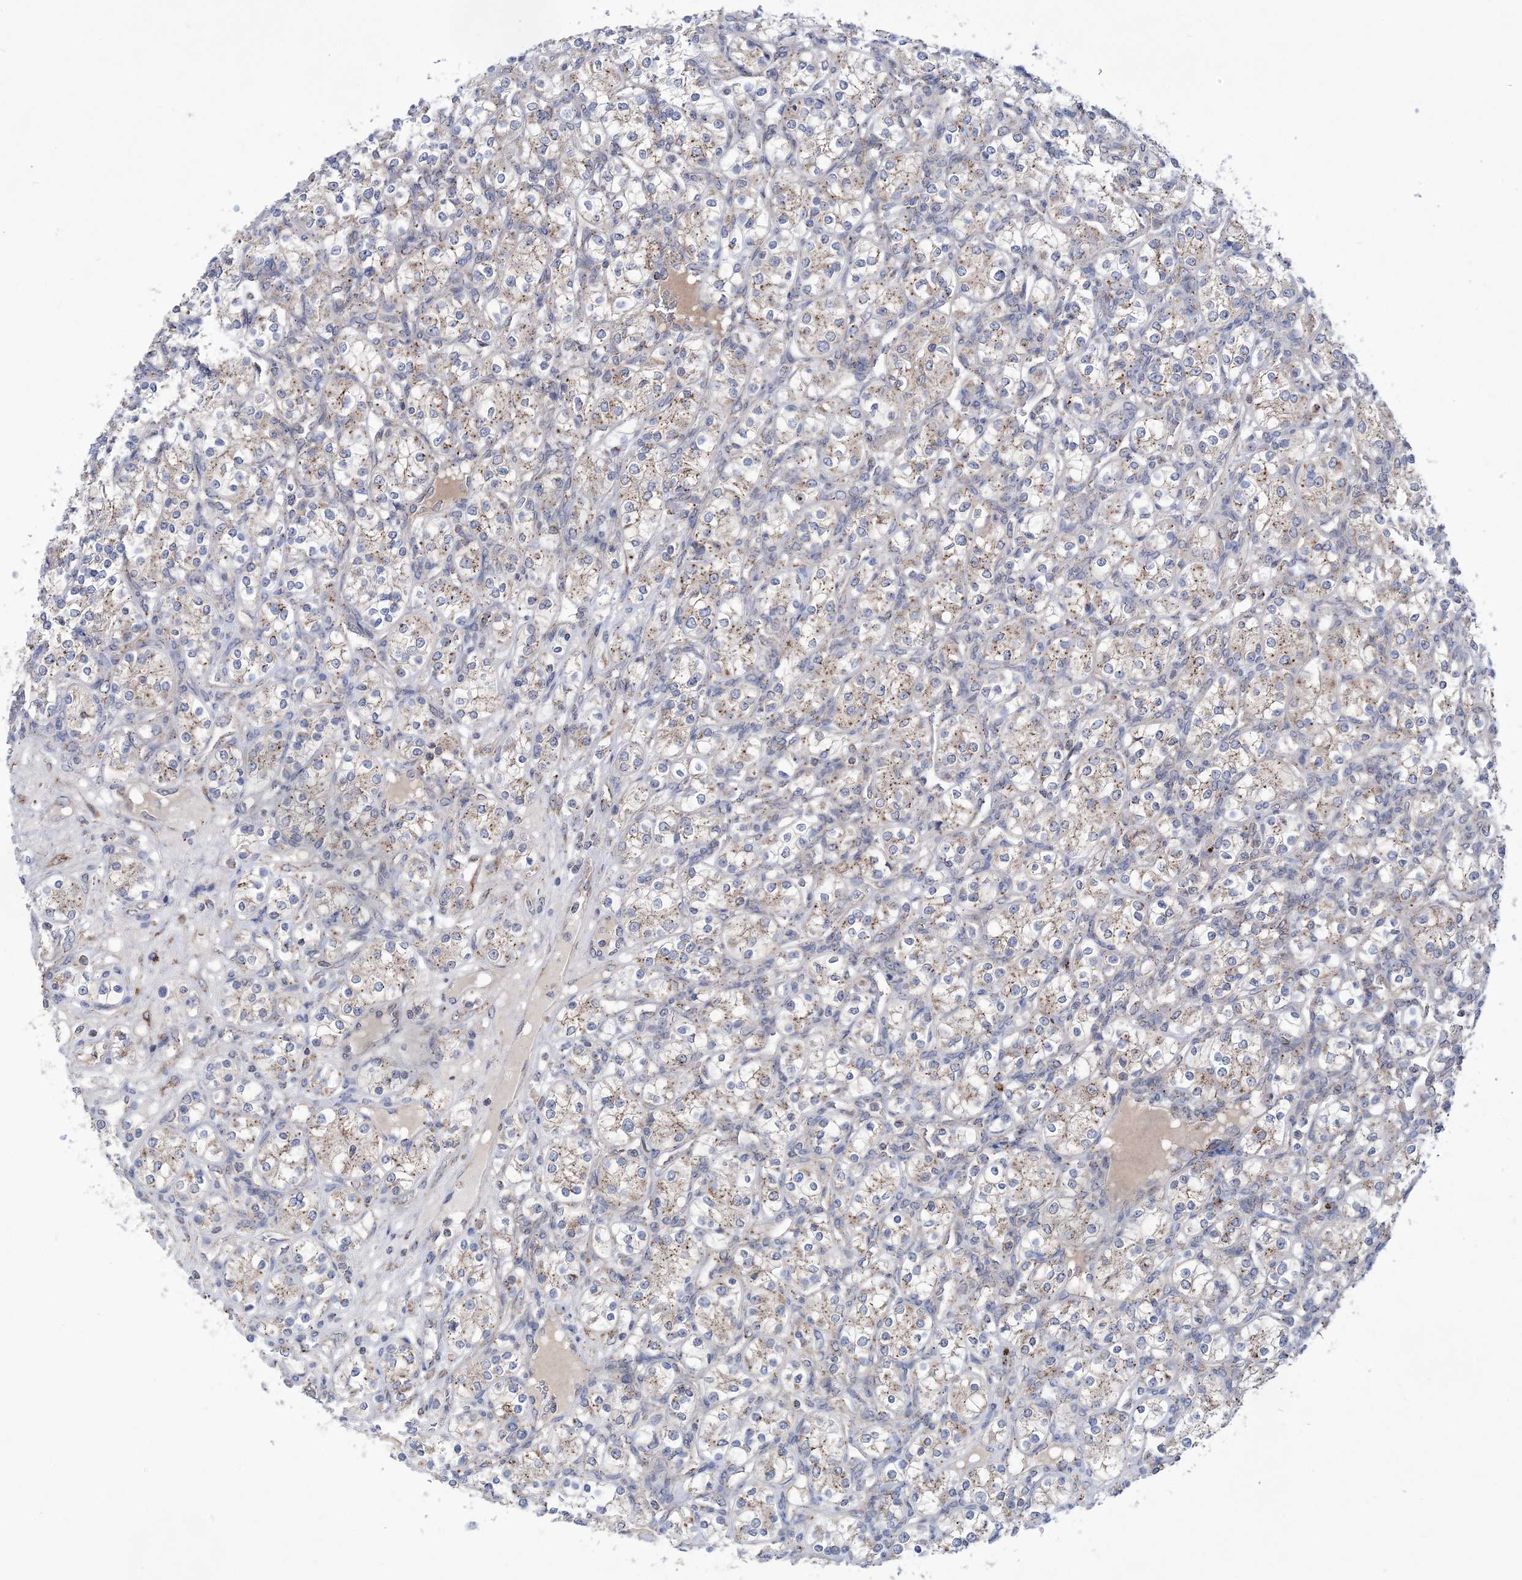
{"staining": {"intensity": "weak", "quantity": "25%-75%", "location": "cytoplasmic/membranous"}, "tissue": "renal cancer", "cell_type": "Tumor cells", "image_type": "cancer", "snomed": [{"axis": "morphology", "description": "Adenocarcinoma, NOS"}, {"axis": "topography", "description": "Kidney"}], "caption": "This is an image of IHC staining of renal adenocarcinoma, which shows weak expression in the cytoplasmic/membranous of tumor cells.", "gene": "COPB2", "patient": {"sex": "male", "age": 77}}